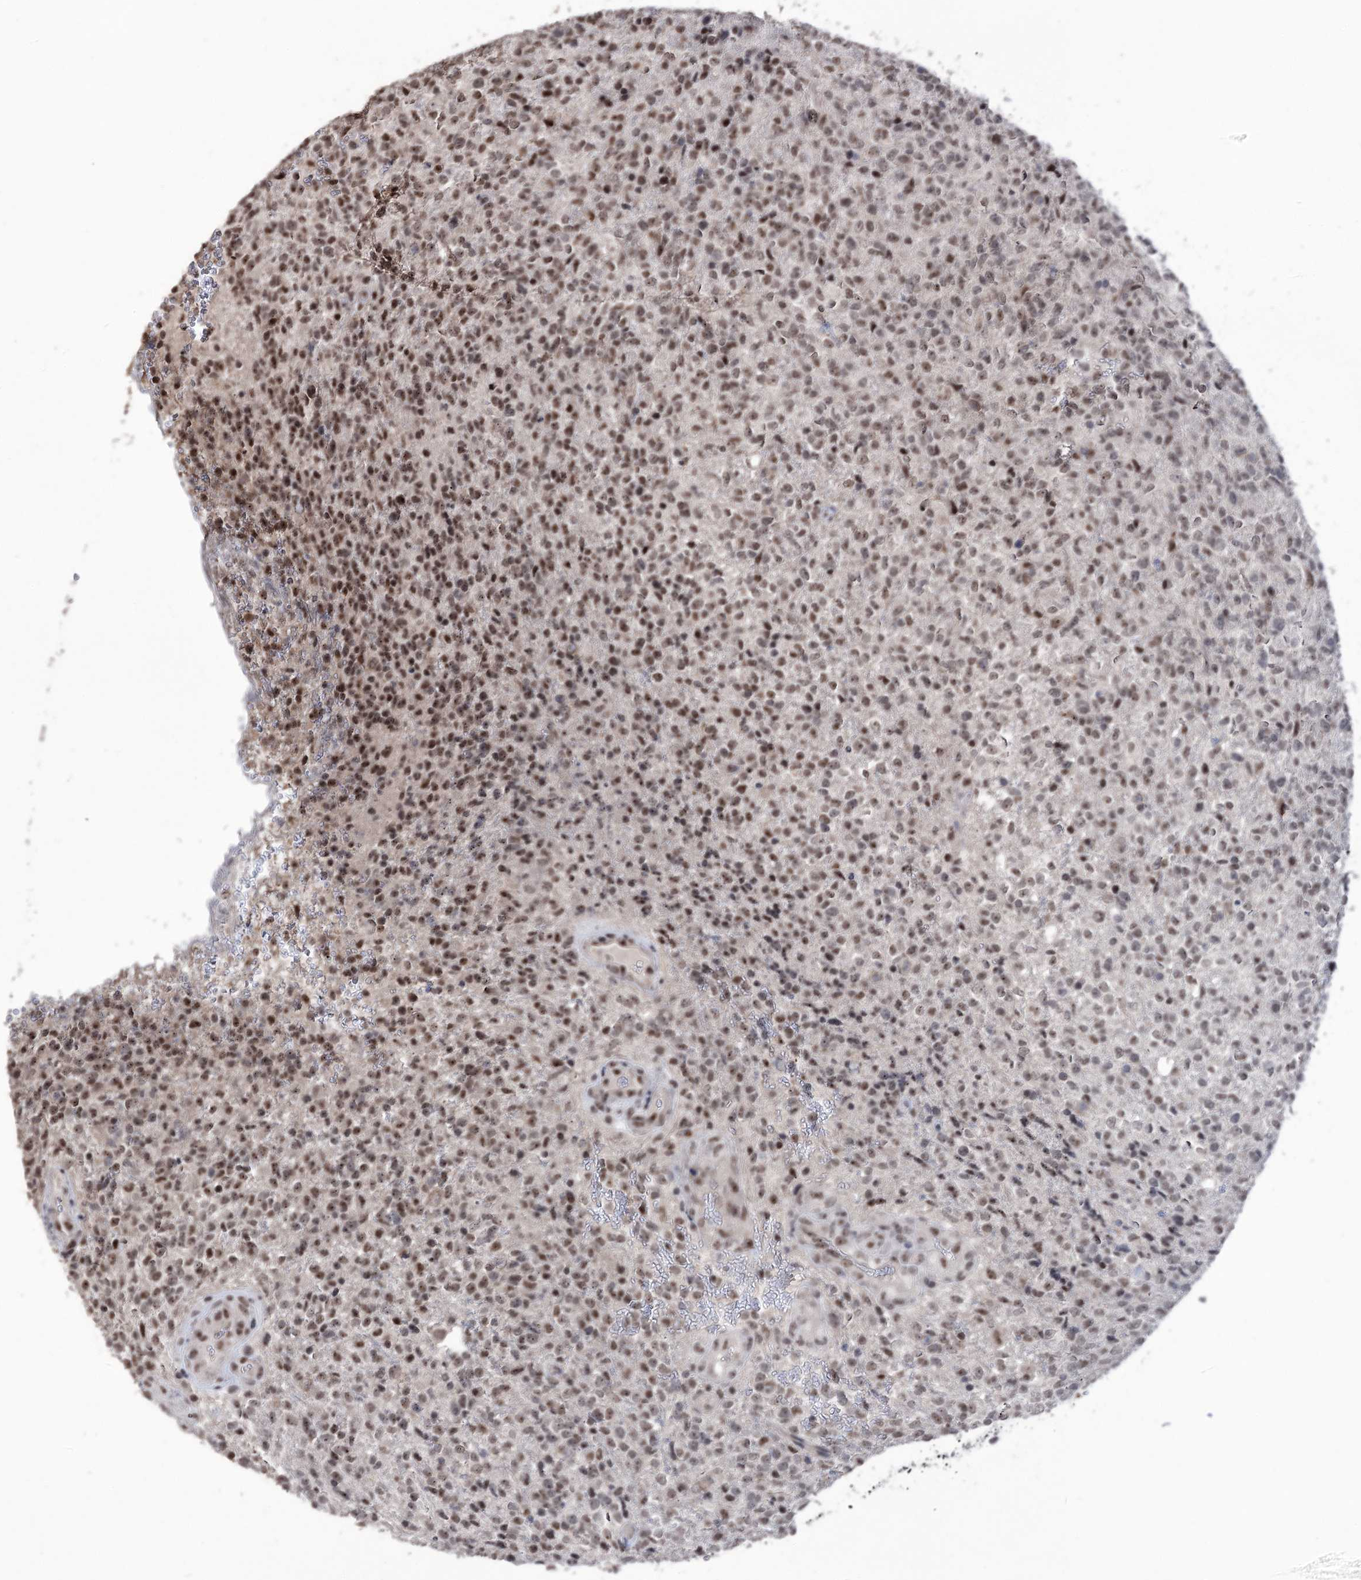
{"staining": {"intensity": "moderate", "quantity": ">75%", "location": "nuclear"}, "tissue": "glioma", "cell_type": "Tumor cells", "image_type": "cancer", "snomed": [{"axis": "morphology", "description": "Glioma, malignant, High grade"}, {"axis": "topography", "description": "Brain"}], "caption": "Human glioma stained for a protein (brown) reveals moderate nuclear positive staining in approximately >75% of tumor cells.", "gene": "VGLL4", "patient": {"sex": "male", "age": 56}}